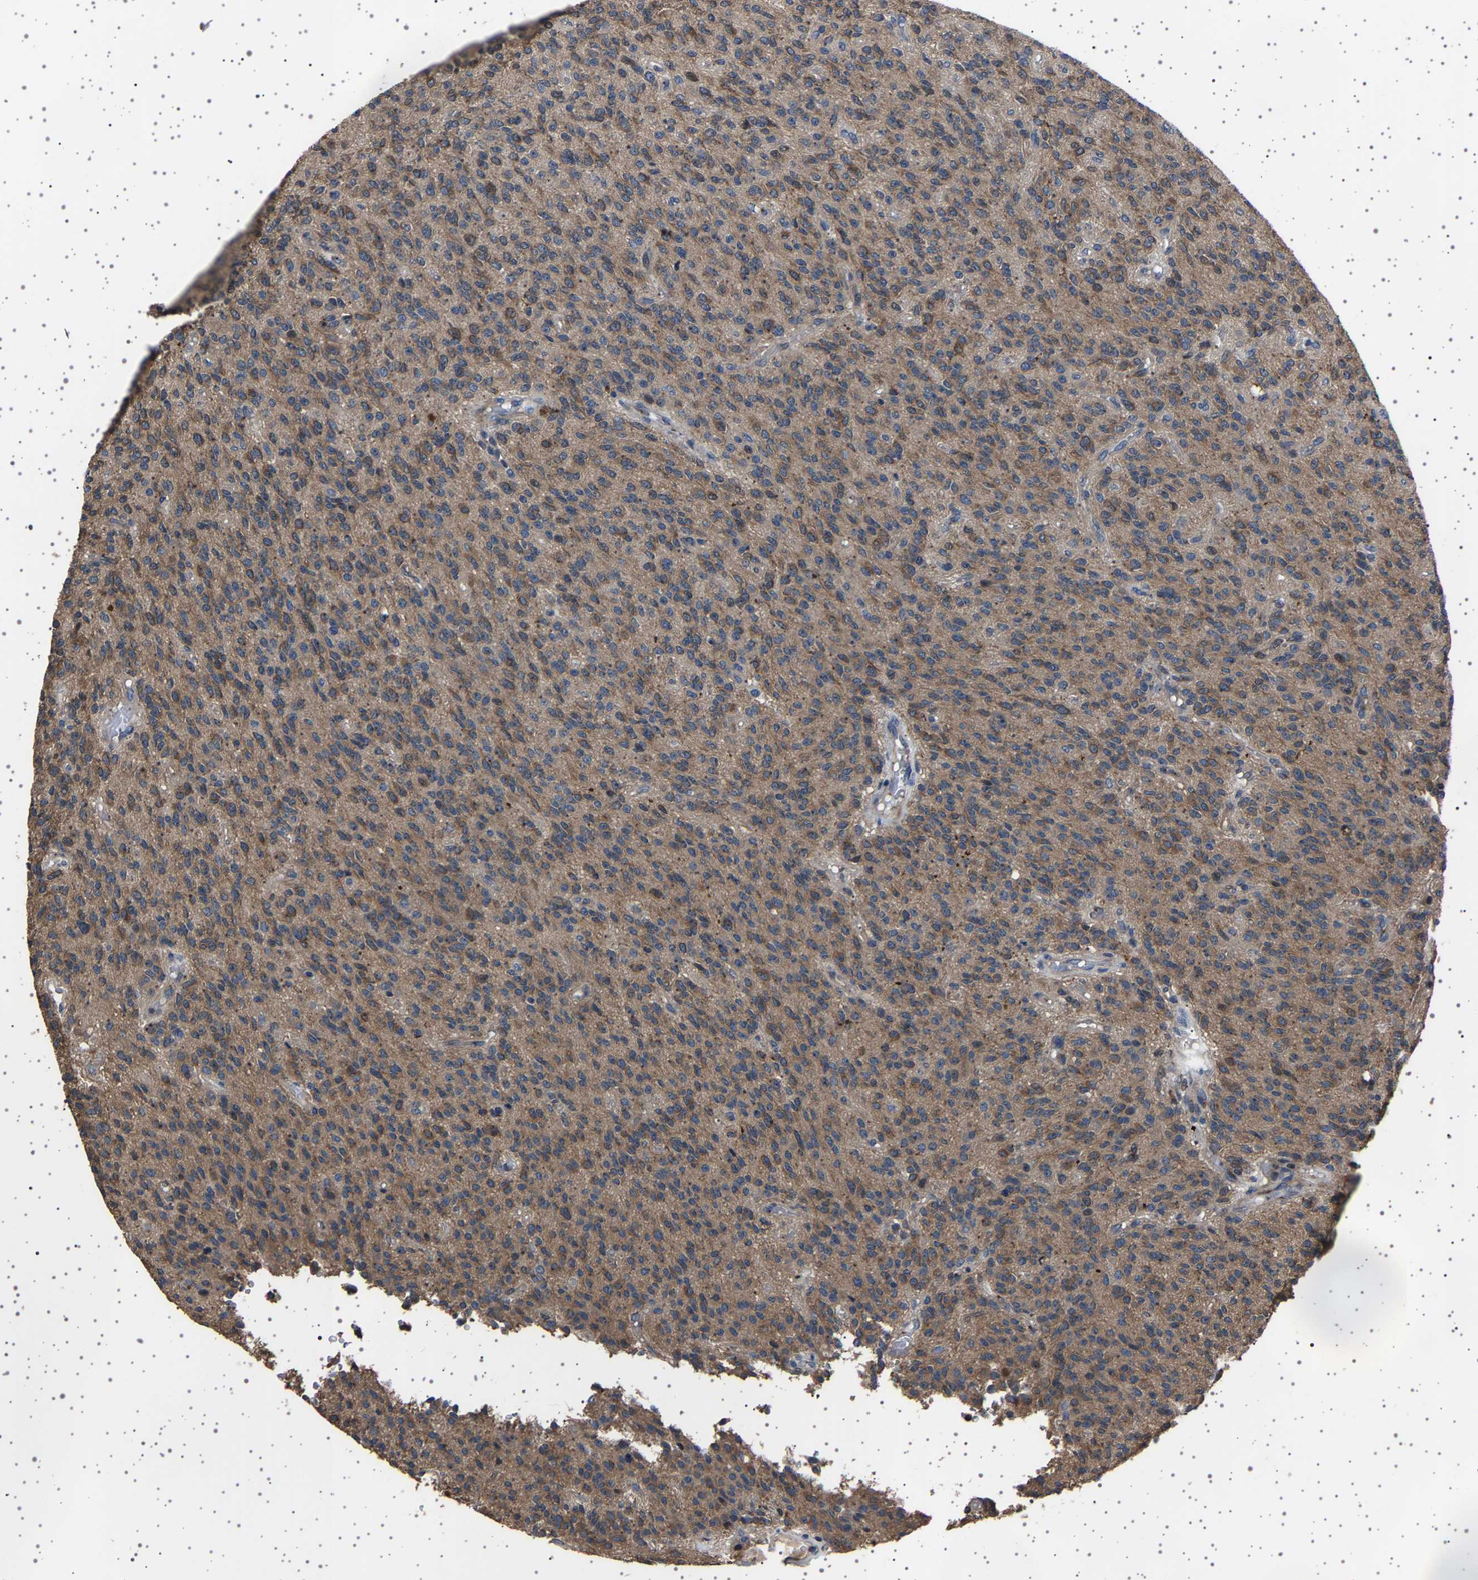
{"staining": {"intensity": "moderate", "quantity": ">75%", "location": "cytoplasmic/membranous"}, "tissue": "glioma", "cell_type": "Tumor cells", "image_type": "cancer", "snomed": [{"axis": "morphology", "description": "Glioma, malignant, High grade"}, {"axis": "topography", "description": "Brain"}], "caption": "IHC of glioma demonstrates medium levels of moderate cytoplasmic/membranous staining in about >75% of tumor cells. (DAB (3,3'-diaminobenzidine) IHC with brightfield microscopy, high magnification).", "gene": "NCKAP1", "patient": {"sex": "male", "age": 34}}